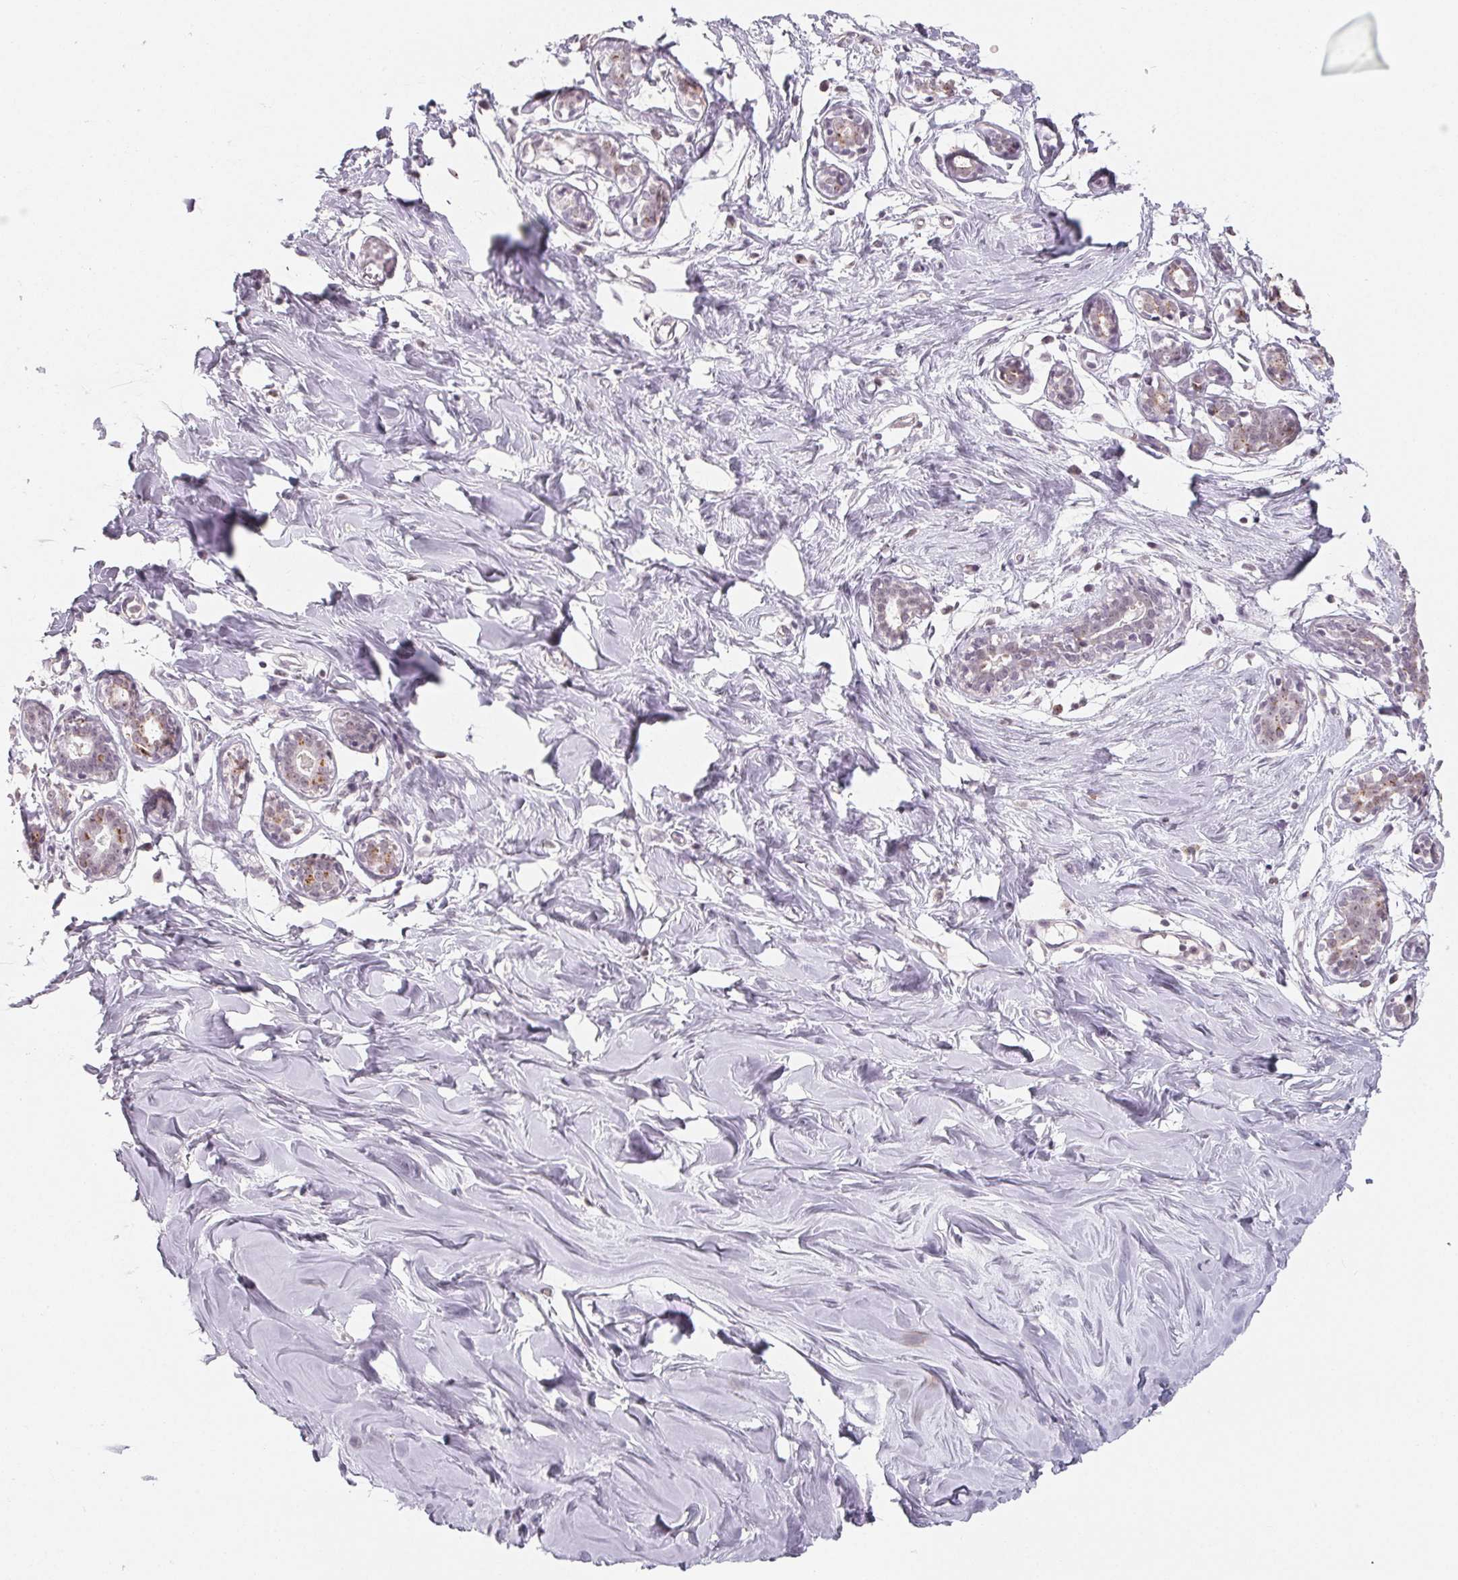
{"staining": {"intensity": "negative", "quantity": "none", "location": "none"}, "tissue": "breast", "cell_type": "Adipocytes", "image_type": "normal", "snomed": [{"axis": "morphology", "description": "Normal tissue, NOS"}, {"axis": "topography", "description": "Breast"}], "caption": "Image shows no significant protein expression in adipocytes of unremarkable breast.", "gene": "NXF3", "patient": {"sex": "female", "age": 27}}